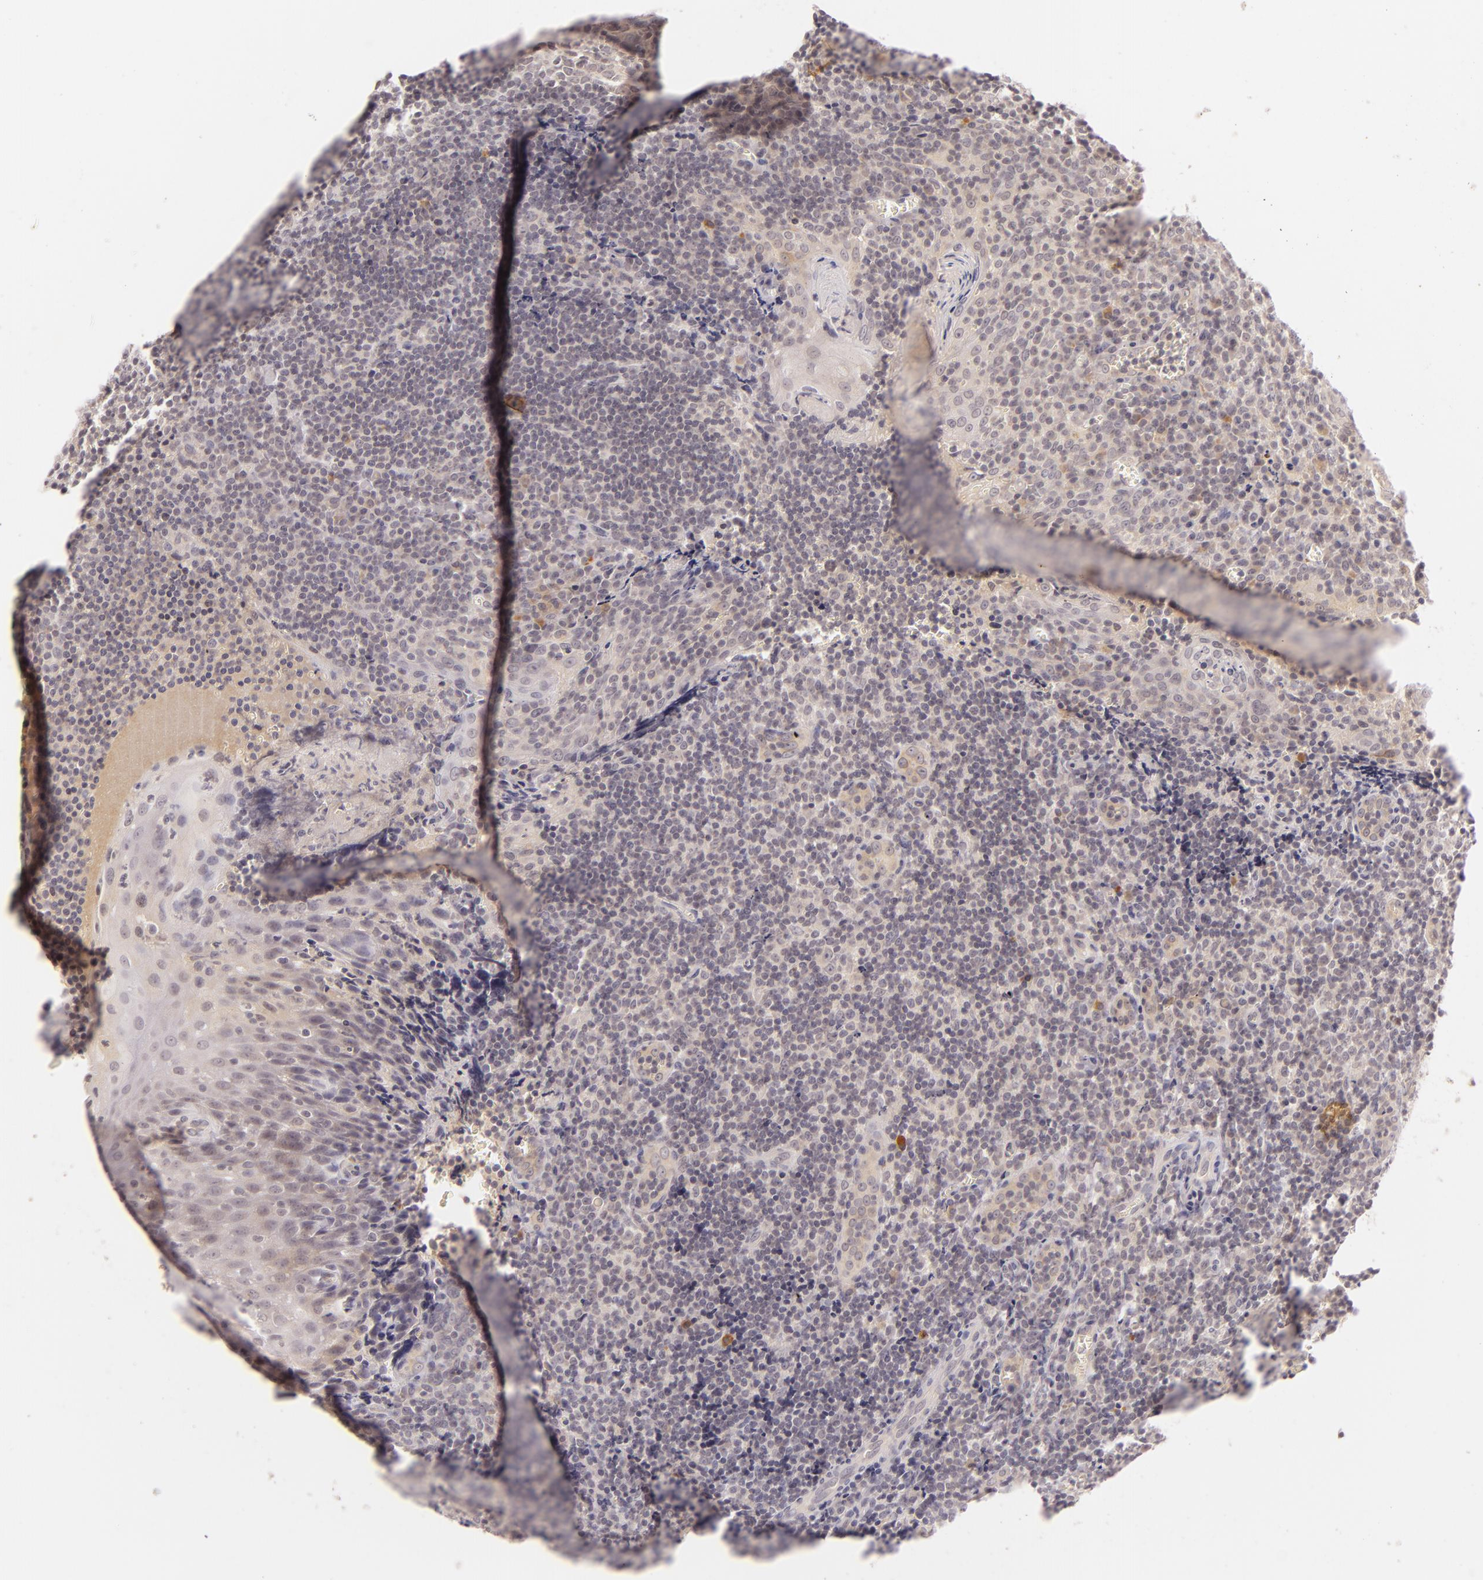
{"staining": {"intensity": "weak", "quantity": ">75%", "location": "cytoplasmic/membranous"}, "tissue": "tonsil", "cell_type": "Germinal center cells", "image_type": "normal", "snomed": [{"axis": "morphology", "description": "Normal tissue, NOS"}, {"axis": "topography", "description": "Tonsil"}], "caption": "A brown stain labels weak cytoplasmic/membranous expression of a protein in germinal center cells of benign human tonsil.", "gene": "CASP8", "patient": {"sex": "male", "age": 20}}